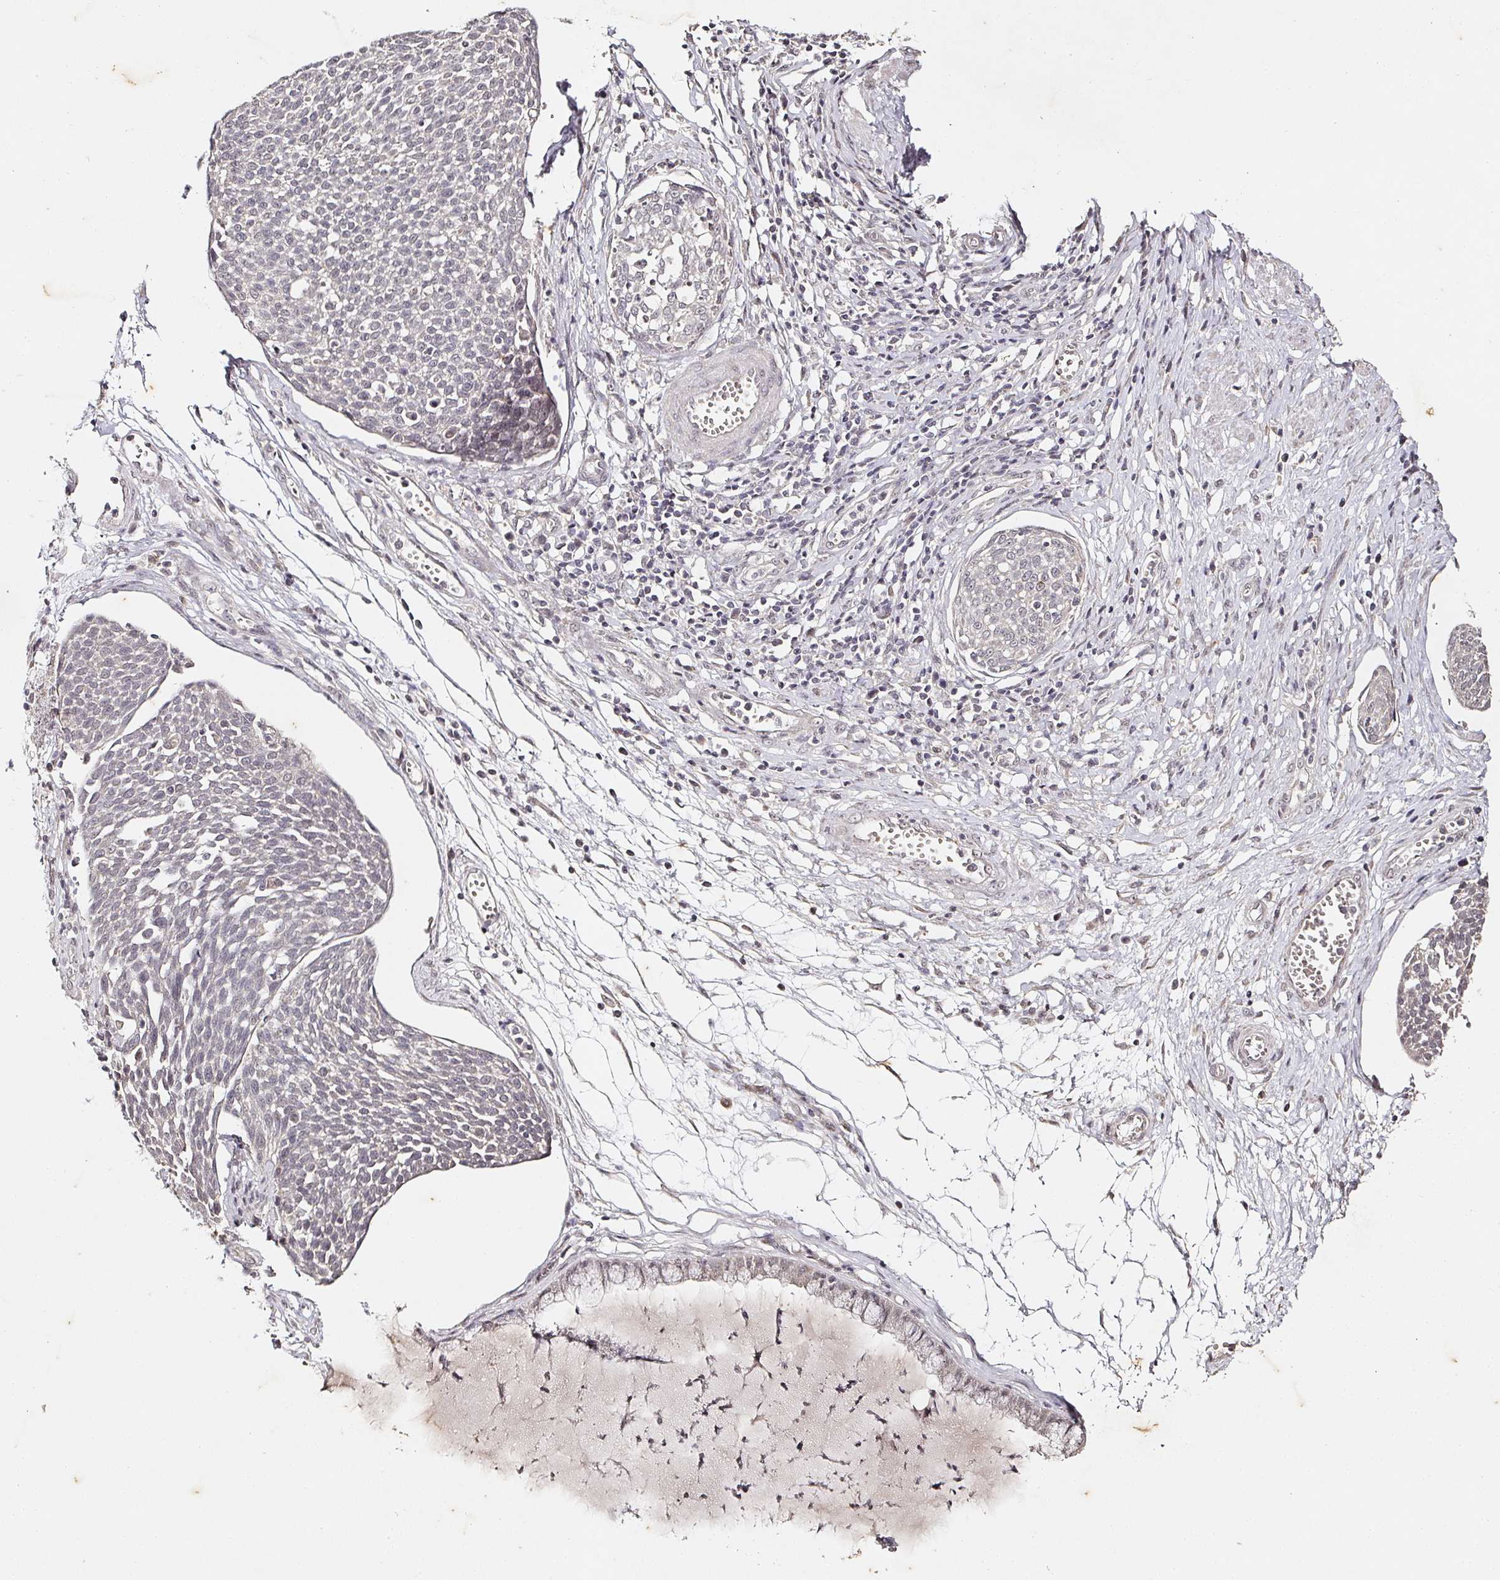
{"staining": {"intensity": "negative", "quantity": "none", "location": "none"}, "tissue": "cervical cancer", "cell_type": "Tumor cells", "image_type": "cancer", "snomed": [{"axis": "morphology", "description": "Squamous cell carcinoma, NOS"}, {"axis": "topography", "description": "Cervix"}], "caption": "Human cervical cancer (squamous cell carcinoma) stained for a protein using immunohistochemistry (IHC) exhibits no expression in tumor cells.", "gene": "CAPN5", "patient": {"sex": "female", "age": 34}}